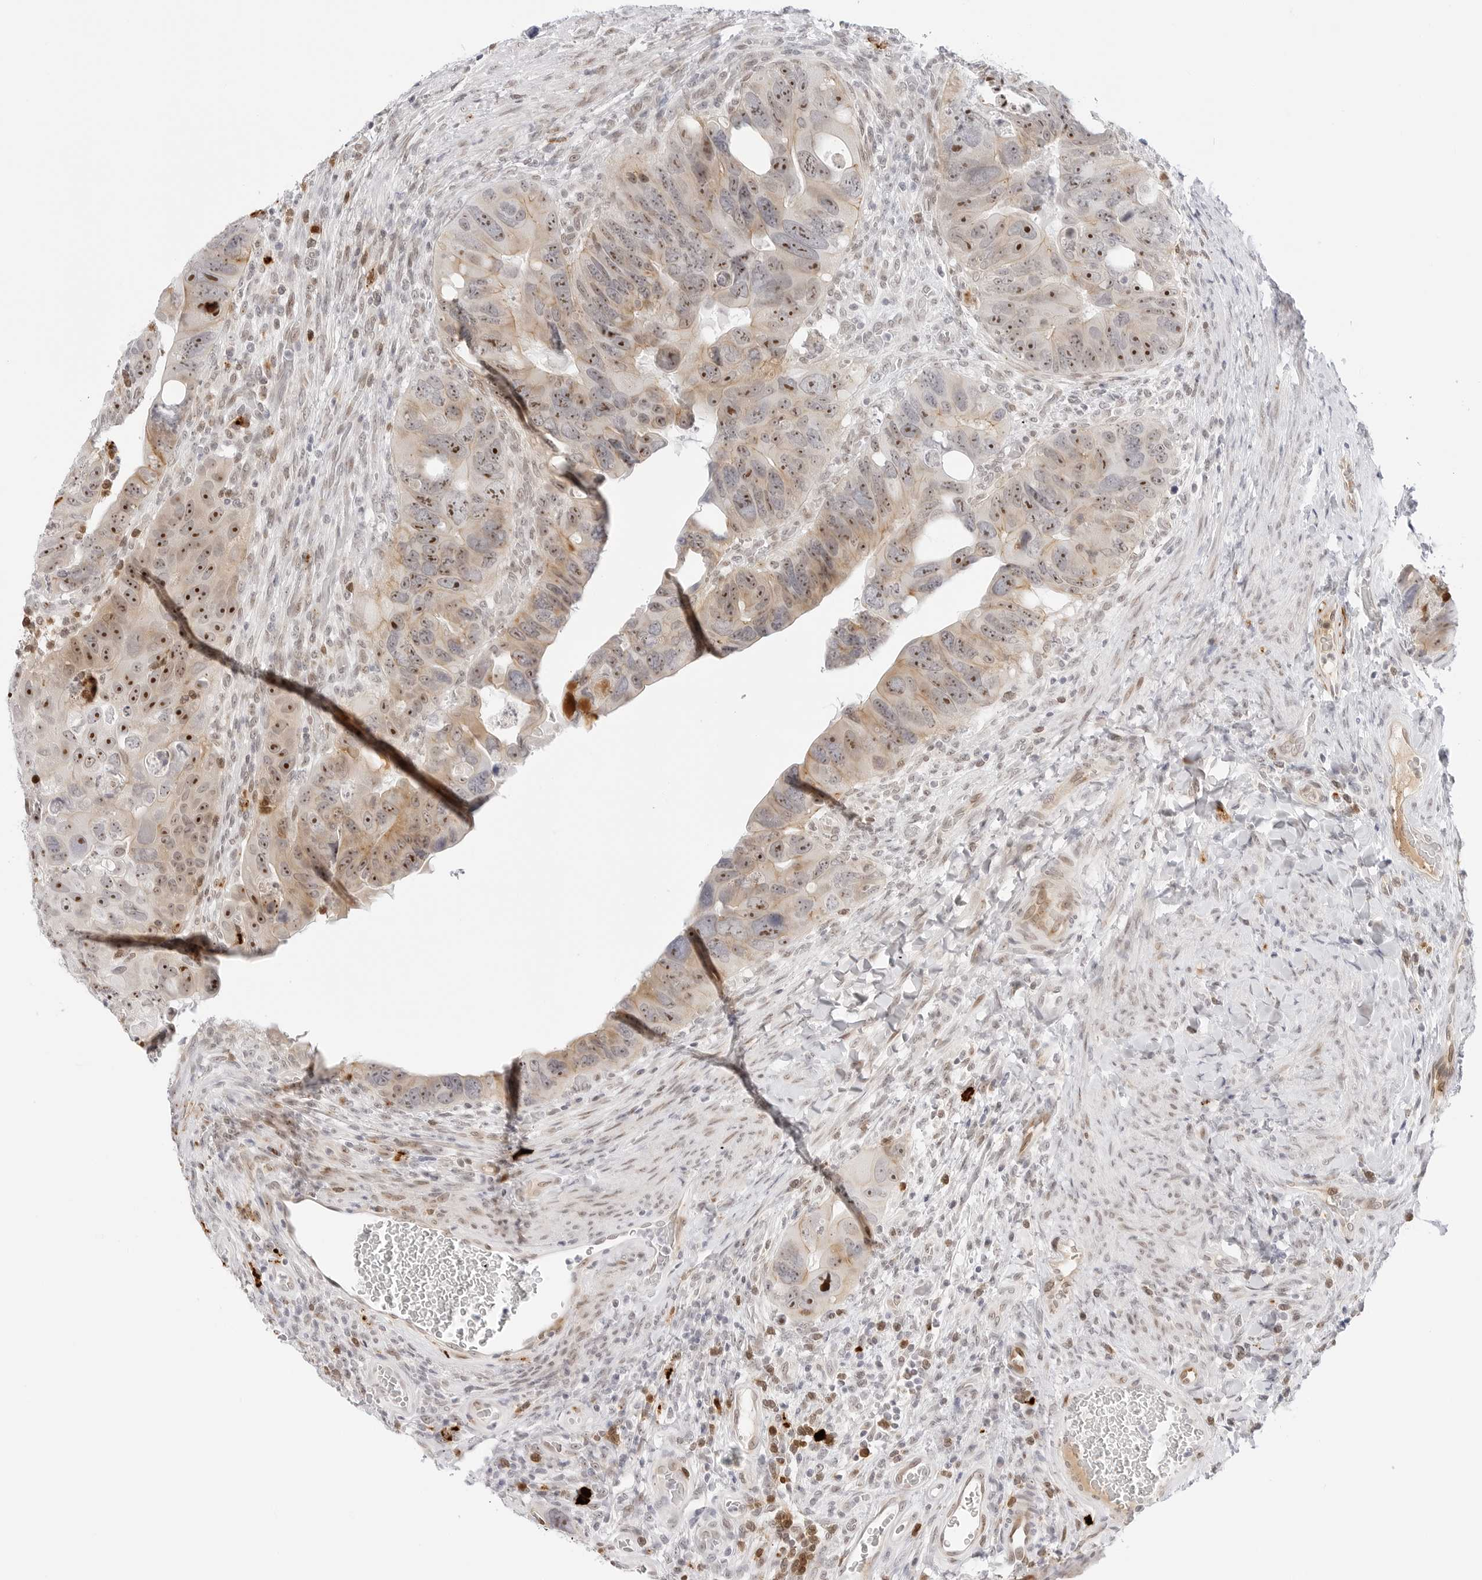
{"staining": {"intensity": "strong", "quantity": "25%-75%", "location": "cytoplasmic/membranous,nuclear"}, "tissue": "colorectal cancer", "cell_type": "Tumor cells", "image_type": "cancer", "snomed": [{"axis": "morphology", "description": "Adenocarcinoma, NOS"}, {"axis": "topography", "description": "Rectum"}], "caption": "Human colorectal adenocarcinoma stained with a protein marker demonstrates strong staining in tumor cells.", "gene": "HIPK3", "patient": {"sex": "male", "age": 59}}